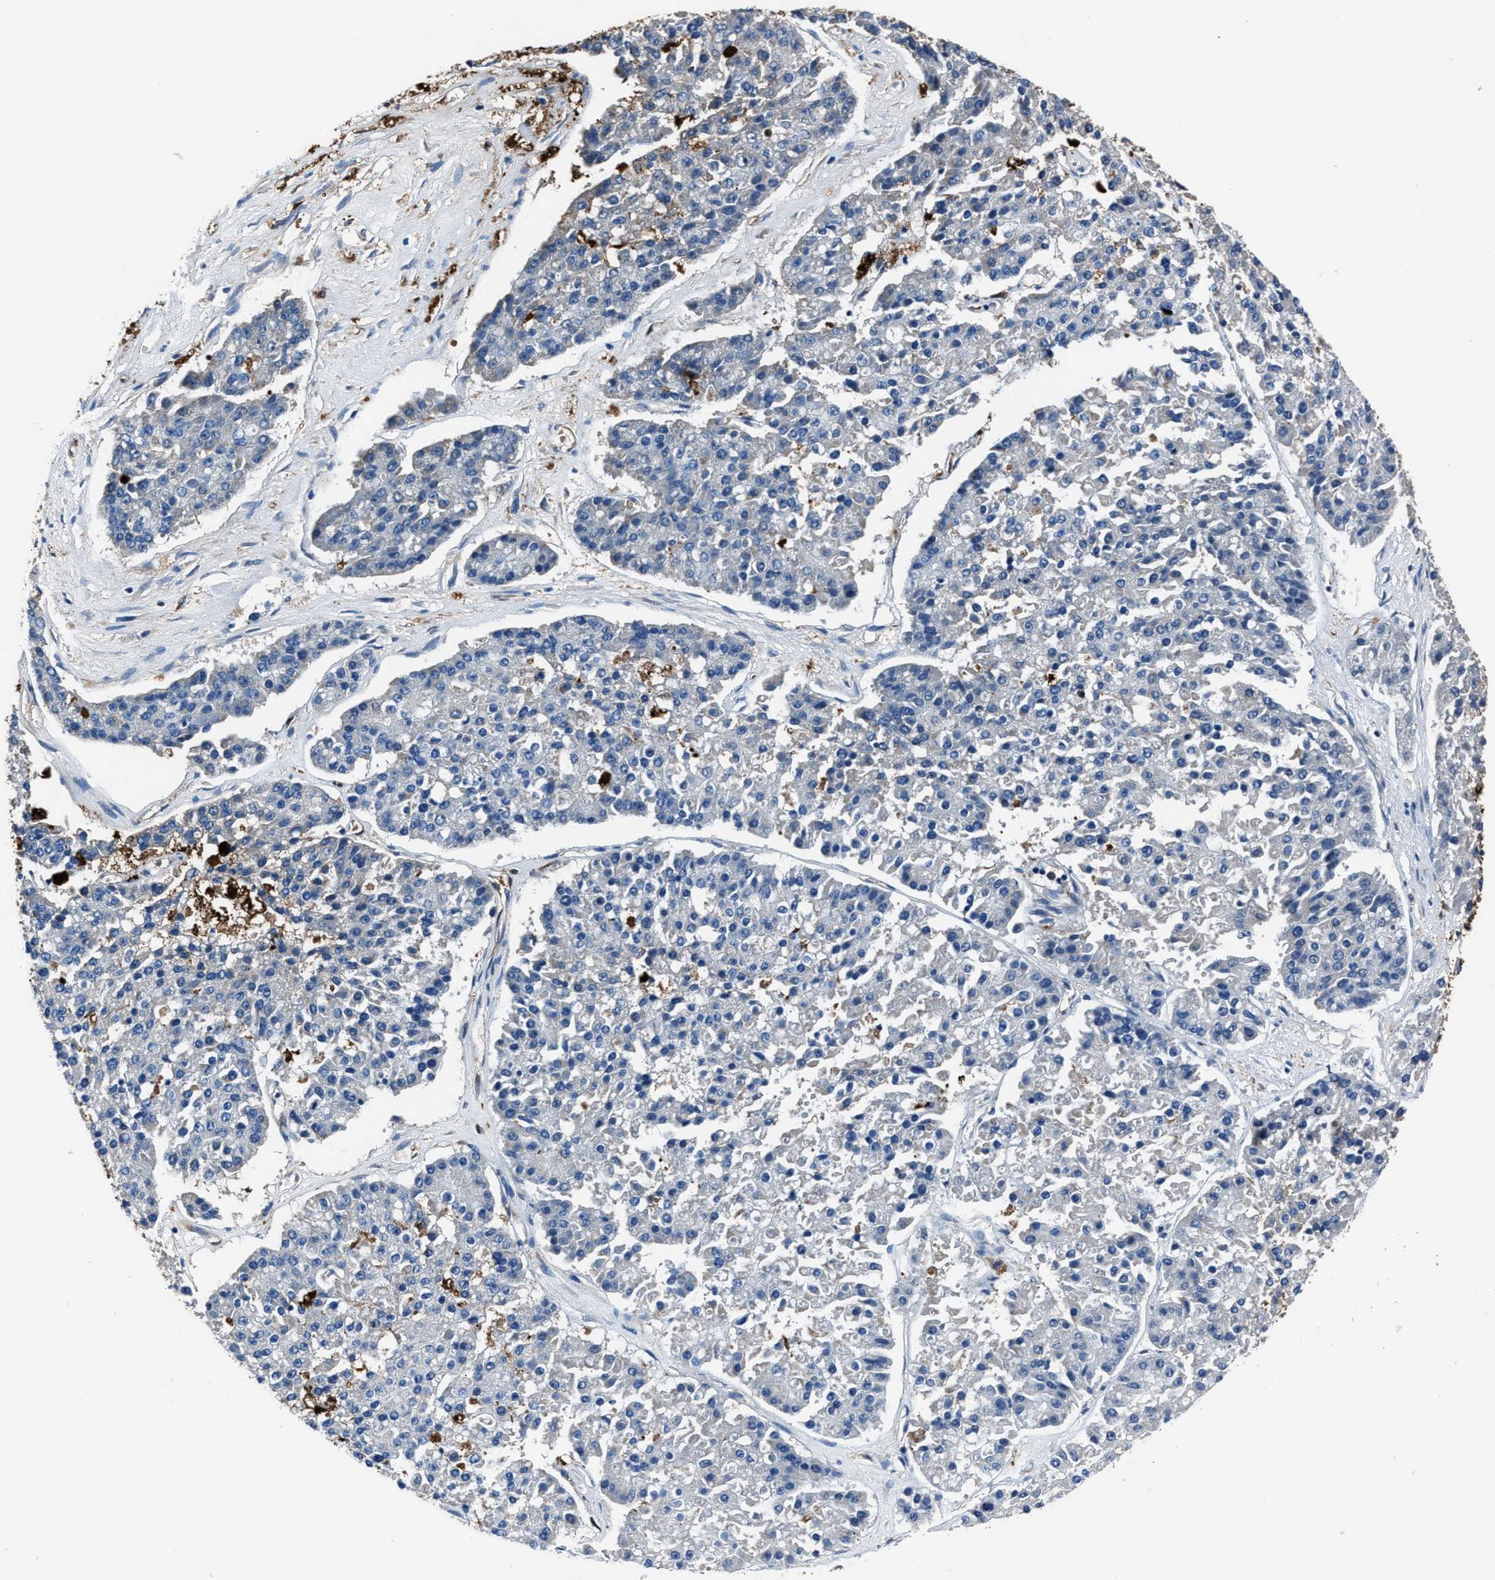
{"staining": {"intensity": "negative", "quantity": "none", "location": "none"}, "tissue": "pancreatic cancer", "cell_type": "Tumor cells", "image_type": "cancer", "snomed": [{"axis": "morphology", "description": "Adenocarcinoma, NOS"}, {"axis": "topography", "description": "Pancreas"}], "caption": "Tumor cells are negative for brown protein staining in pancreatic adenocarcinoma.", "gene": "FTL", "patient": {"sex": "male", "age": 50}}